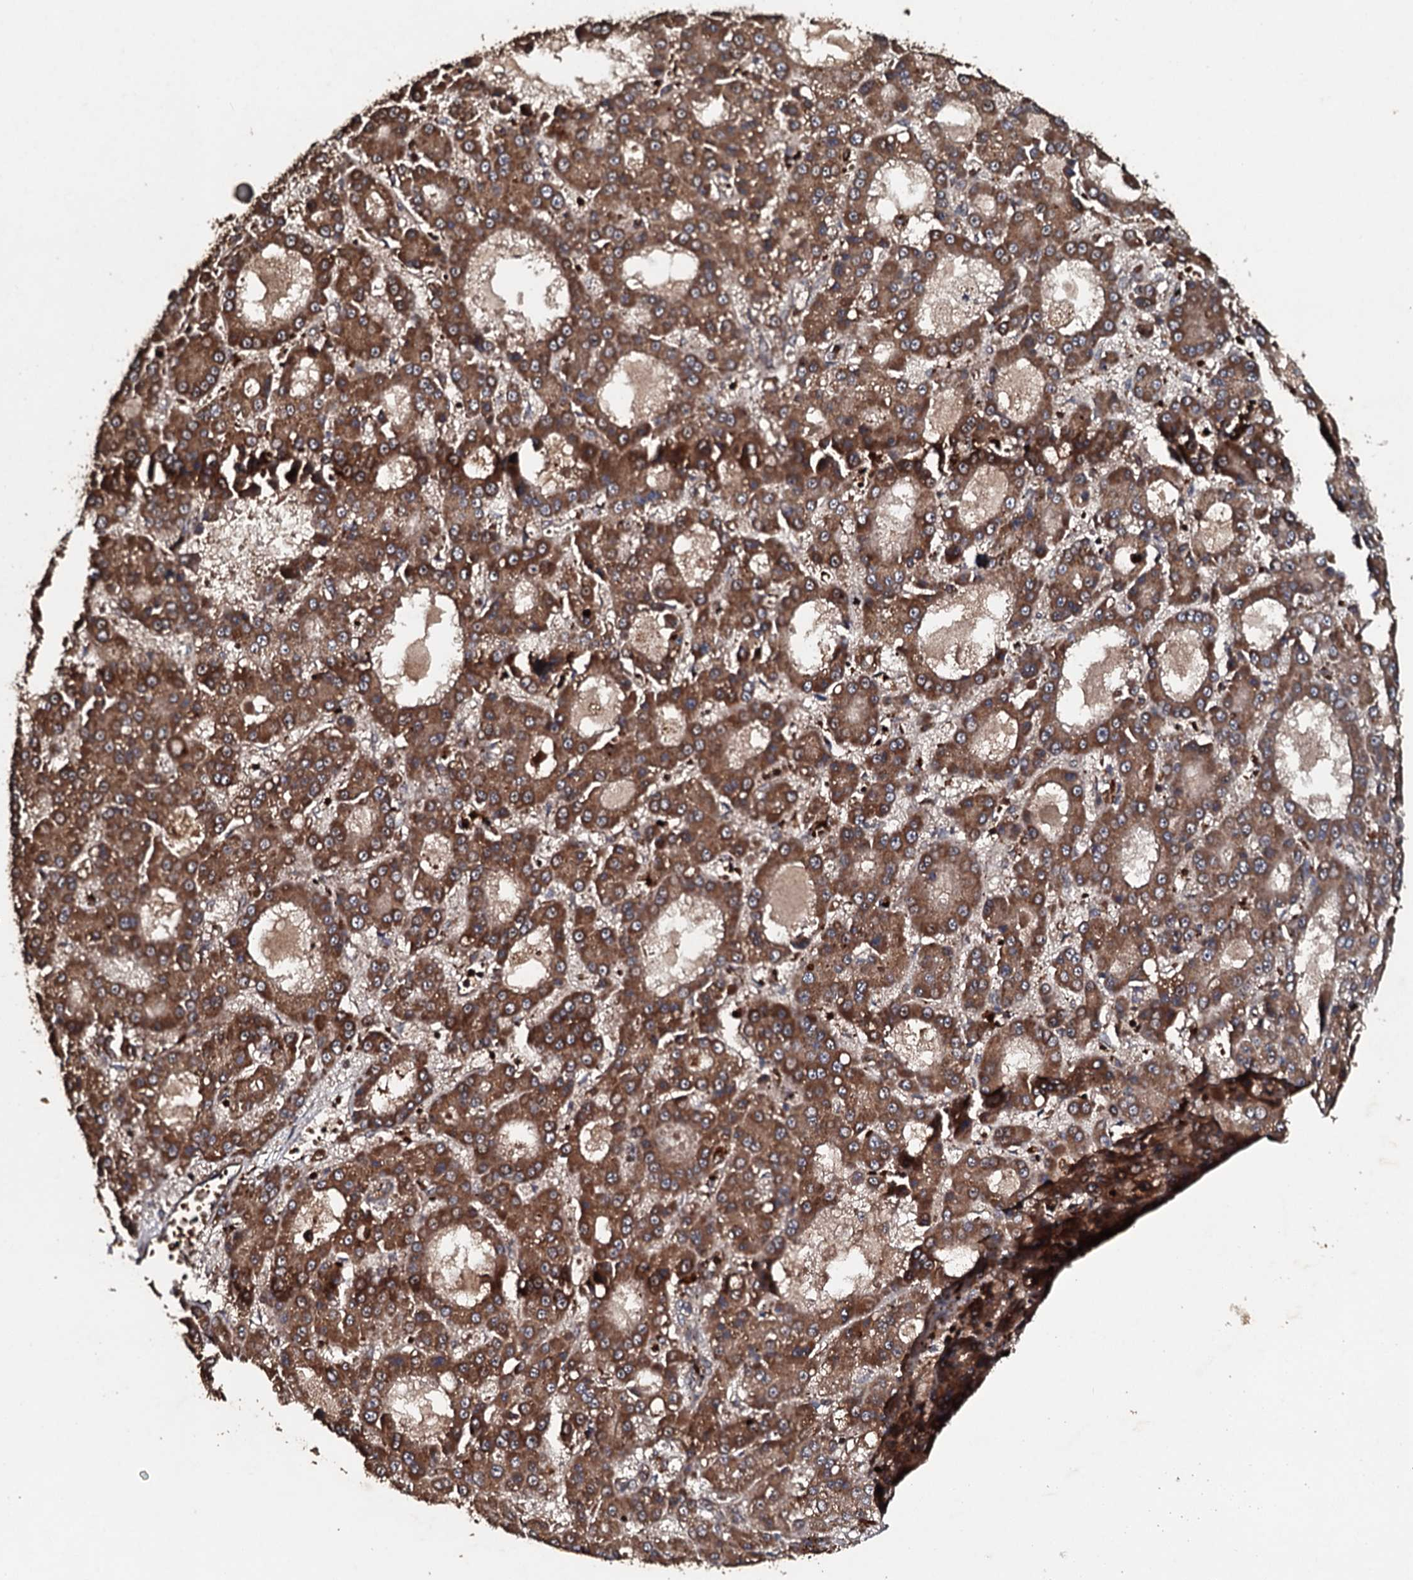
{"staining": {"intensity": "strong", "quantity": ">75%", "location": "cytoplasmic/membranous"}, "tissue": "liver cancer", "cell_type": "Tumor cells", "image_type": "cancer", "snomed": [{"axis": "morphology", "description": "Carcinoma, Hepatocellular, NOS"}, {"axis": "topography", "description": "Liver"}], "caption": "A high-resolution micrograph shows immunohistochemistry staining of hepatocellular carcinoma (liver), which exhibits strong cytoplasmic/membranous staining in approximately >75% of tumor cells.", "gene": "ADGRG3", "patient": {"sex": "male", "age": 70}}